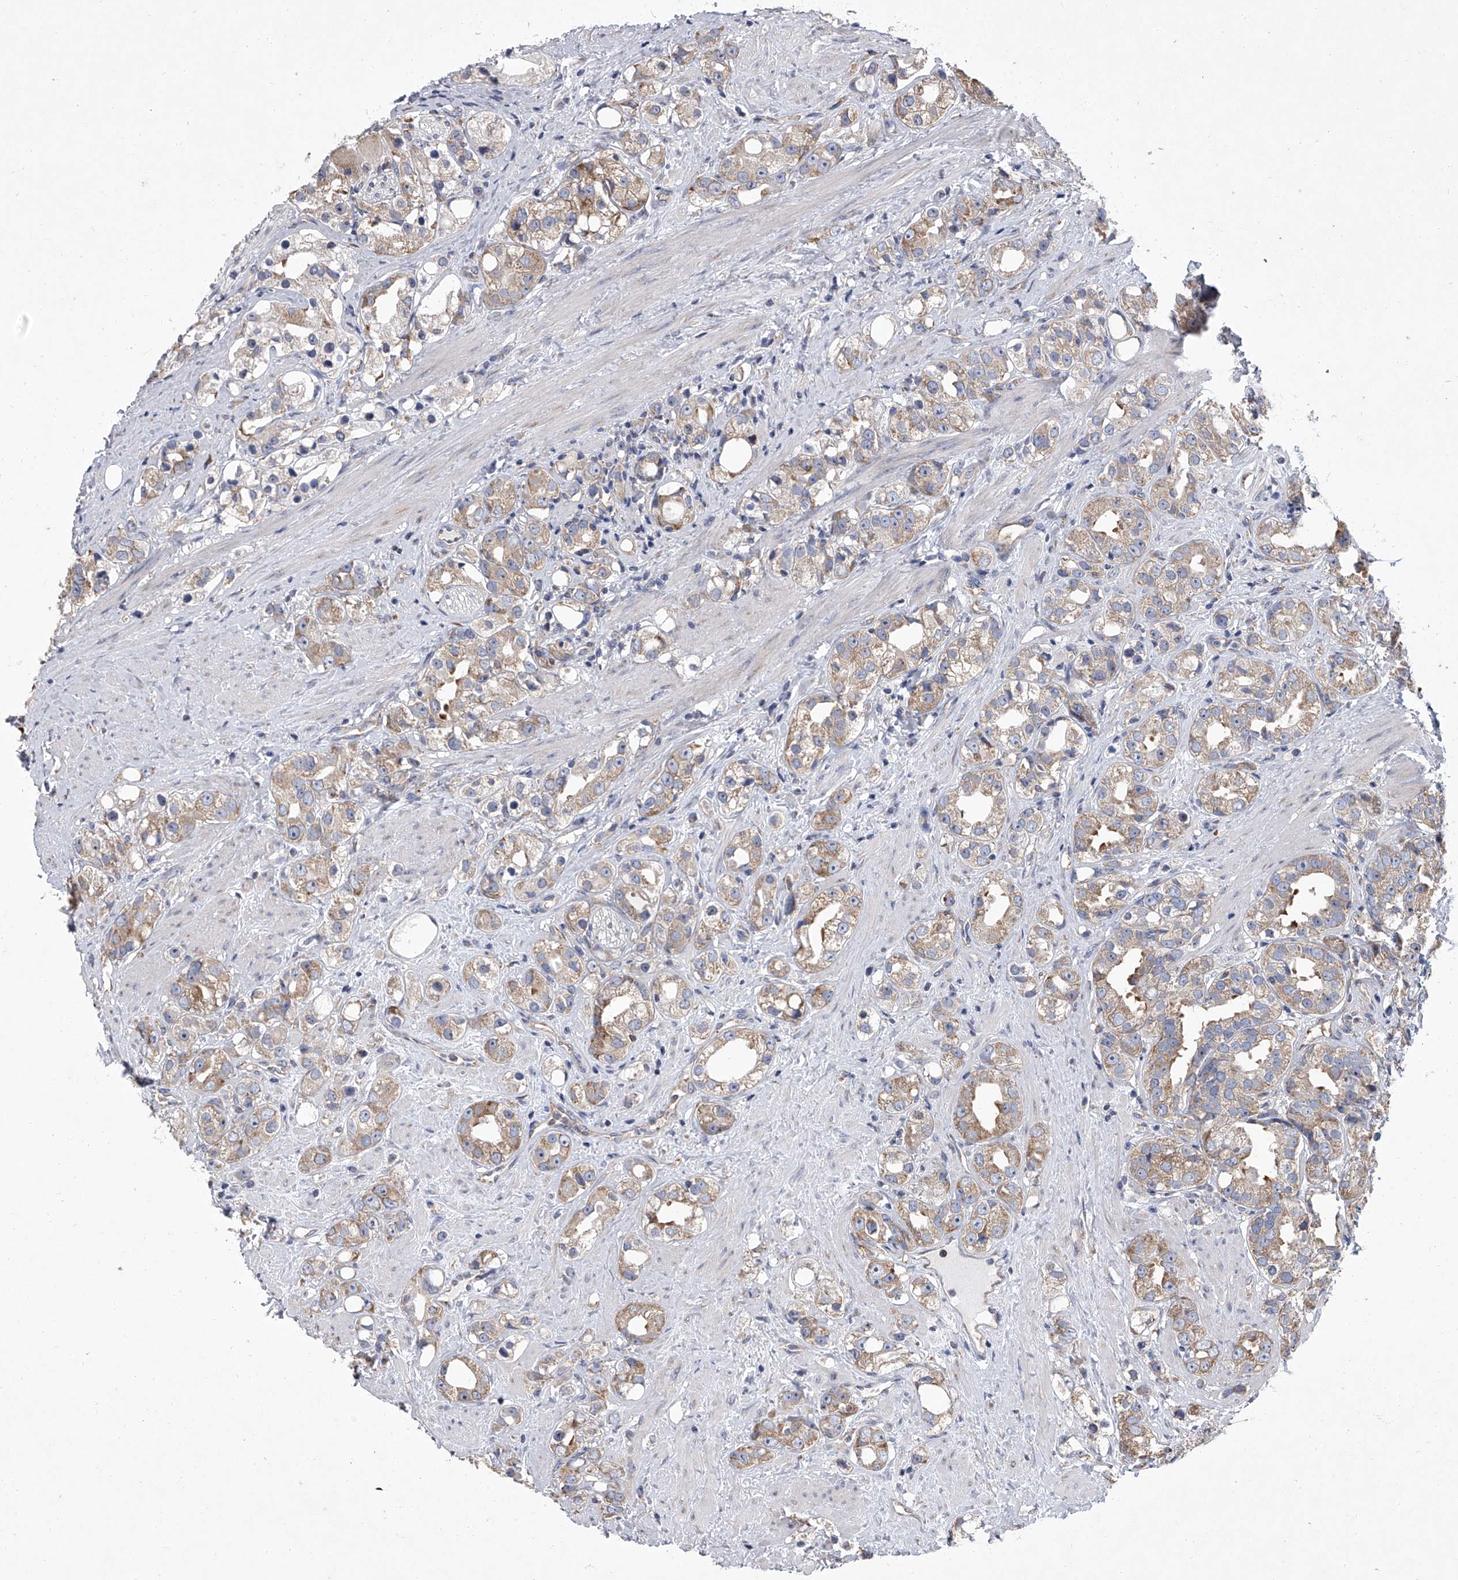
{"staining": {"intensity": "weak", "quantity": ">75%", "location": "cytoplasmic/membranous"}, "tissue": "prostate cancer", "cell_type": "Tumor cells", "image_type": "cancer", "snomed": [{"axis": "morphology", "description": "Adenocarcinoma, NOS"}, {"axis": "topography", "description": "Prostate"}], "caption": "Prostate cancer (adenocarcinoma) stained for a protein (brown) exhibits weak cytoplasmic/membranous positive positivity in approximately >75% of tumor cells.", "gene": "EIF2S2", "patient": {"sex": "male", "age": 79}}